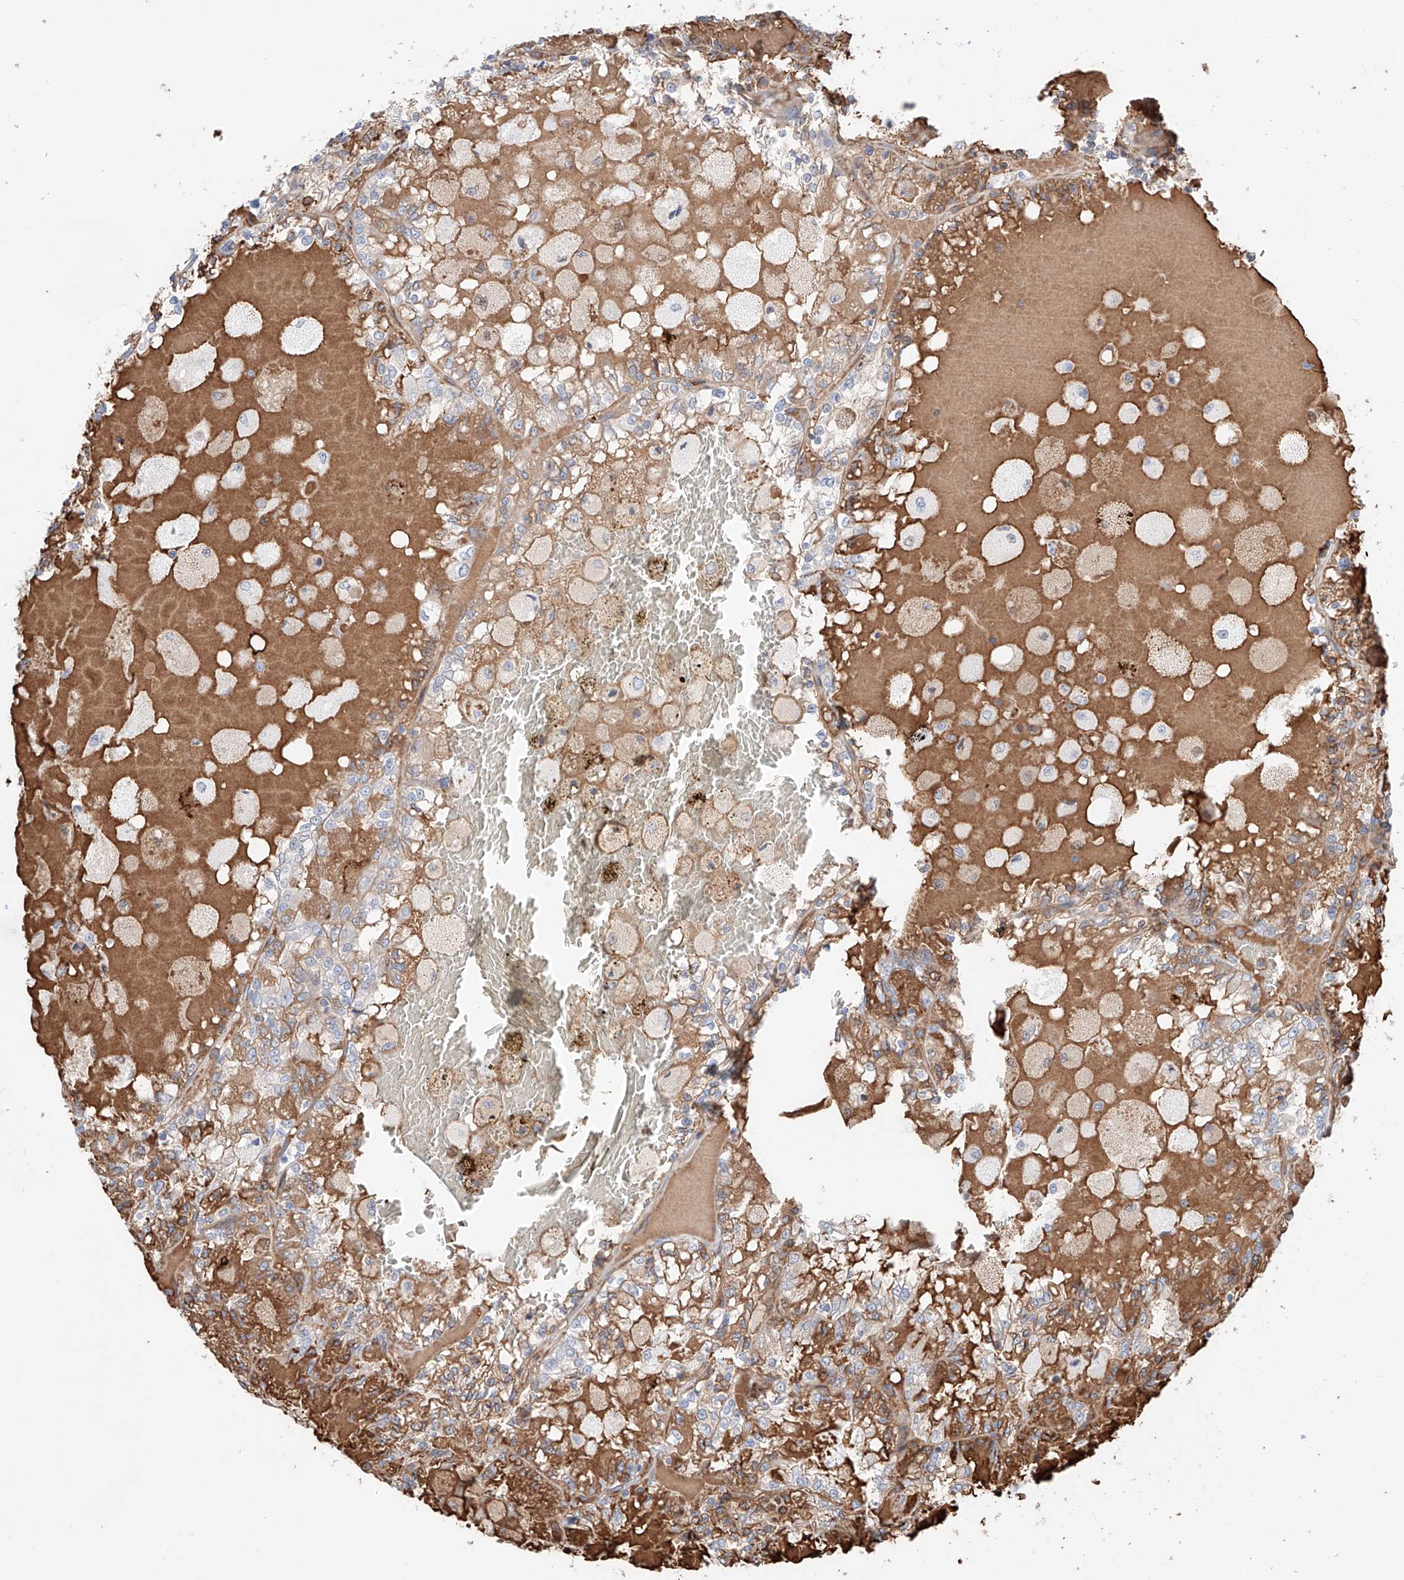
{"staining": {"intensity": "moderate", "quantity": ">75%", "location": "cytoplasmic/membranous"}, "tissue": "renal cancer", "cell_type": "Tumor cells", "image_type": "cancer", "snomed": [{"axis": "morphology", "description": "Adenocarcinoma, NOS"}, {"axis": "topography", "description": "Kidney"}], "caption": "Protein expression analysis of adenocarcinoma (renal) exhibits moderate cytoplasmic/membranous positivity in about >75% of tumor cells.", "gene": "PGGT1B", "patient": {"sex": "female", "age": 56}}